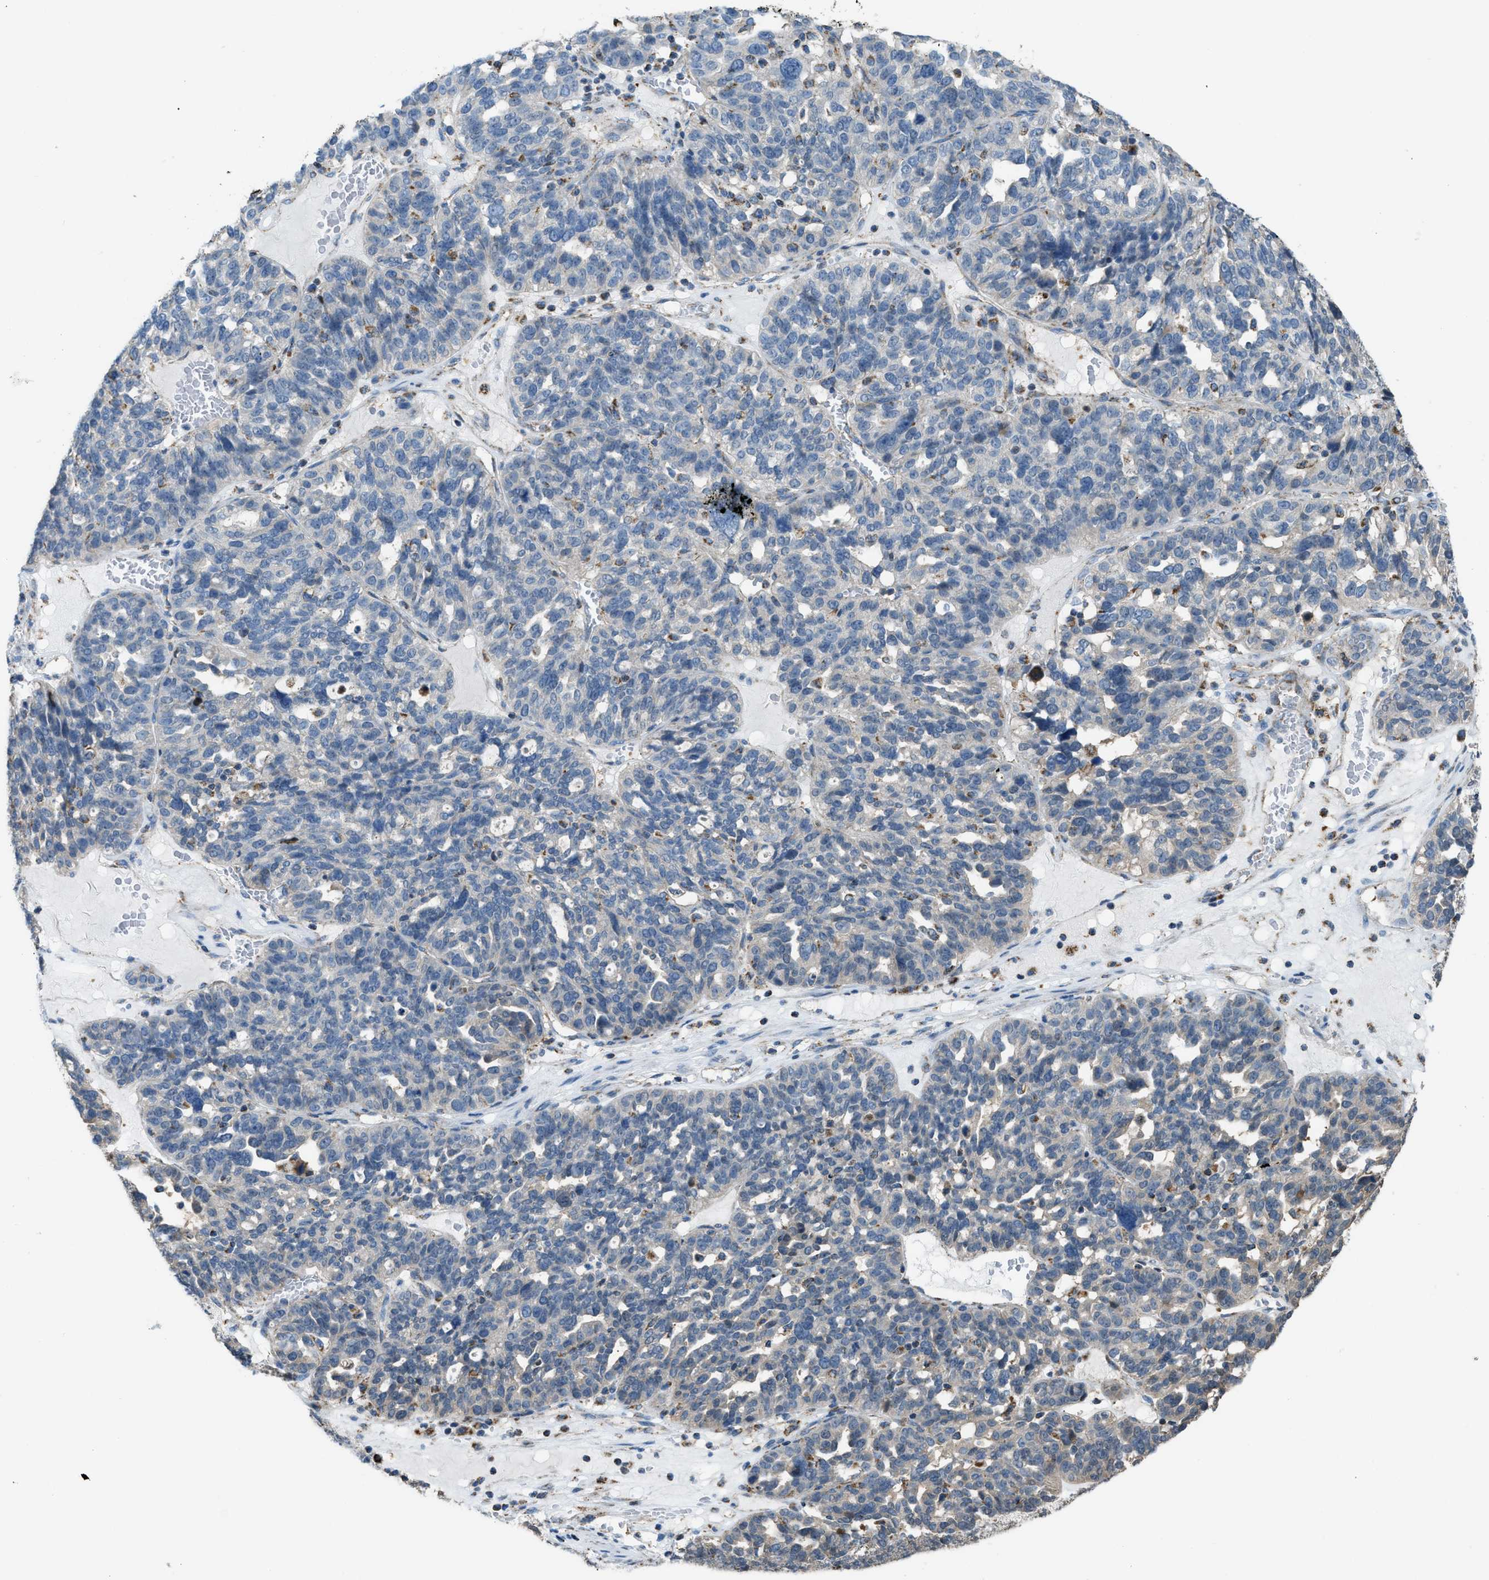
{"staining": {"intensity": "negative", "quantity": "none", "location": "none"}, "tissue": "ovarian cancer", "cell_type": "Tumor cells", "image_type": "cancer", "snomed": [{"axis": "morphology", "description": "Cystadenocarcinoma, serous, NOS"}, {"axis": "topography", "description": "Ovary"}], "caption": "IHC of human ovarian cancer (serous cystadenocarcinoma) reveals no positivity in tumor cells.", "gene": "ETFB", "patient": {"sex": "female", "age": 59}}